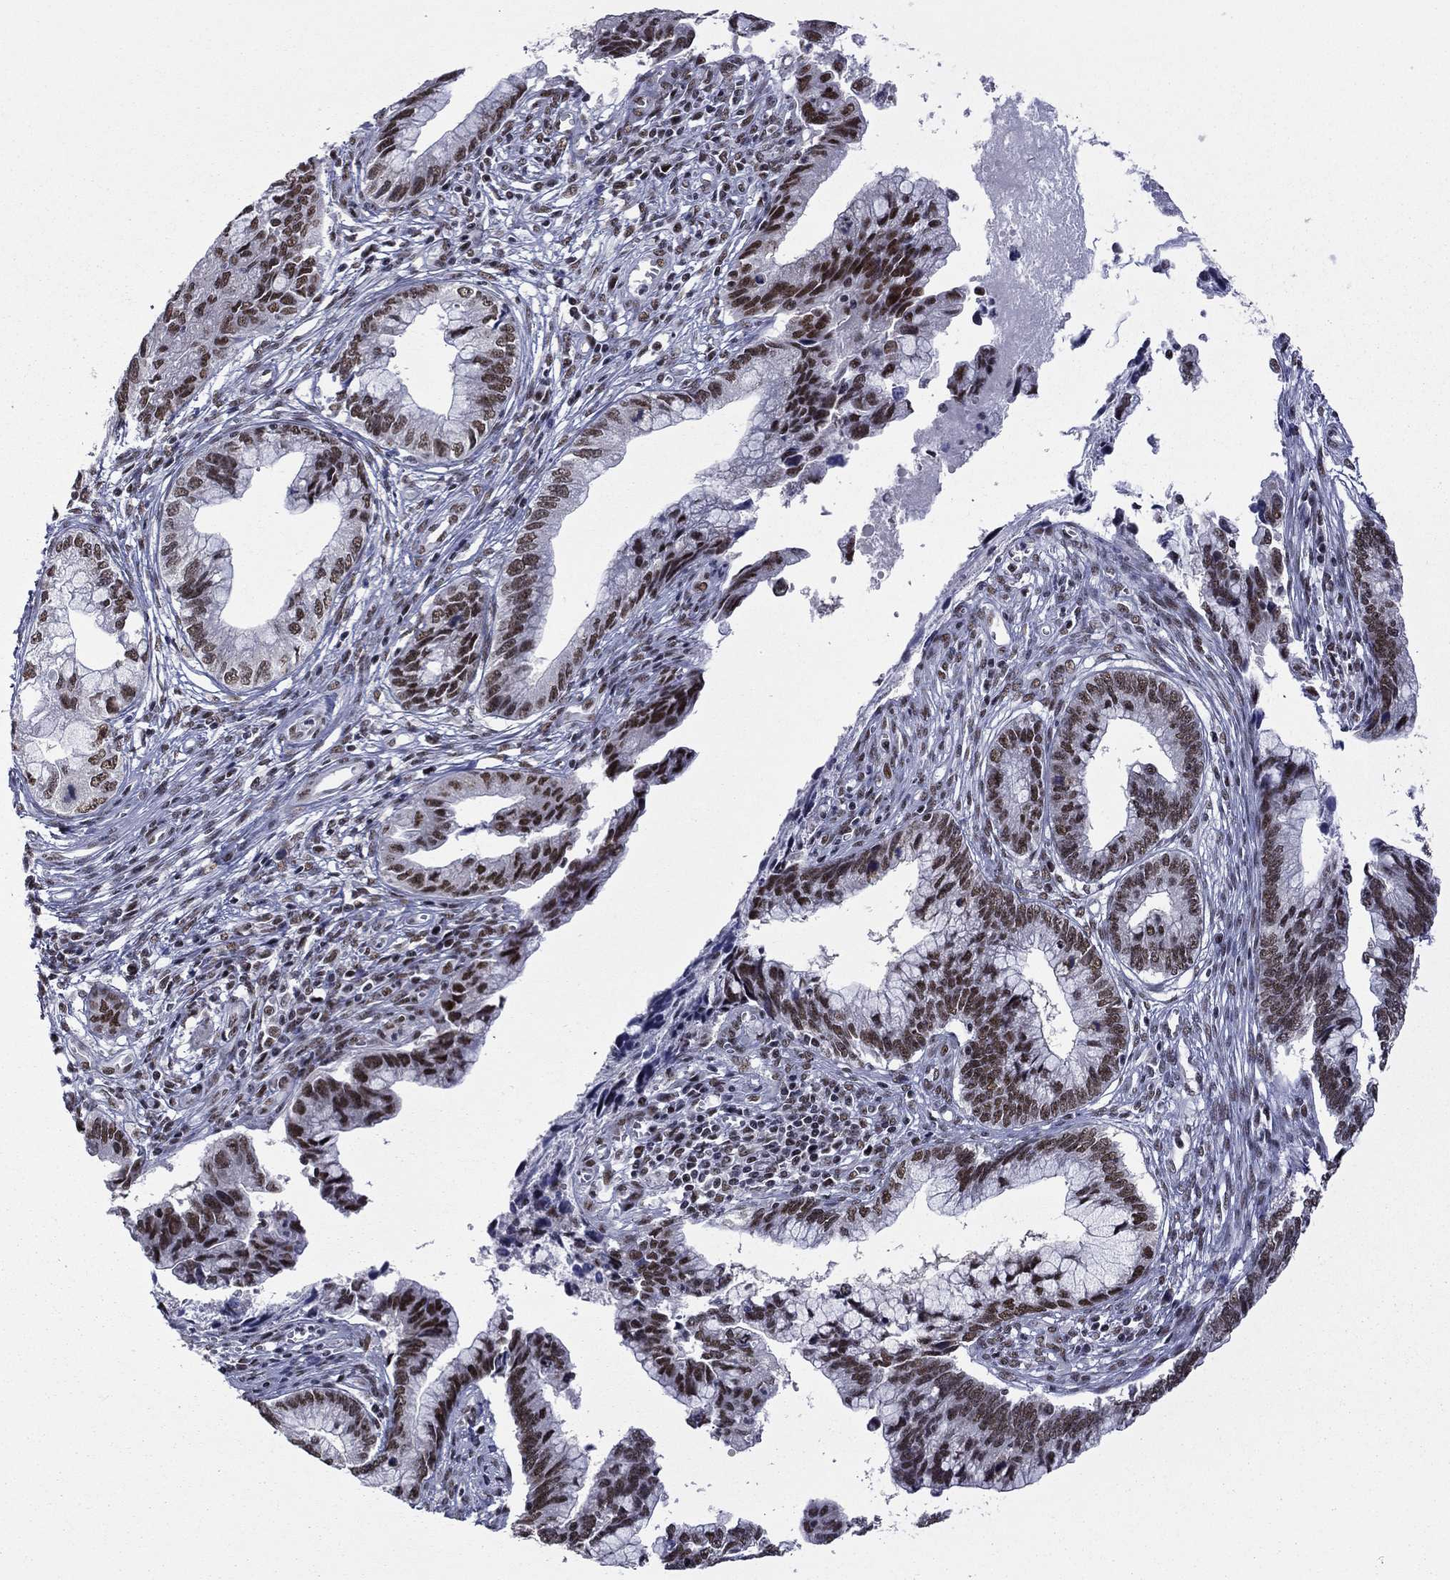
{"staining": {"intensity": "moderate", "quantity": ">75%", "location": "nuclear"}, "tissue": "cervical cancer", "cell_type": "Tumor cells", "image_type": "cancer", "snomed": [{"axis": "morphology", "description": "Adenocarcinoma, NOS"}, {"axis": "topography", "description": "Cervix"}], "caption": "Immunohistochemical staining of cervical cancer (adenocarcinoma) exhibits medium levels of moderate nuclear positivity in approximately >75% of tumor cells. (IHC, brightfield microscopy, high magnification).", "gene": "ETV5", "patient": {"sex": "female", "age": 44}}